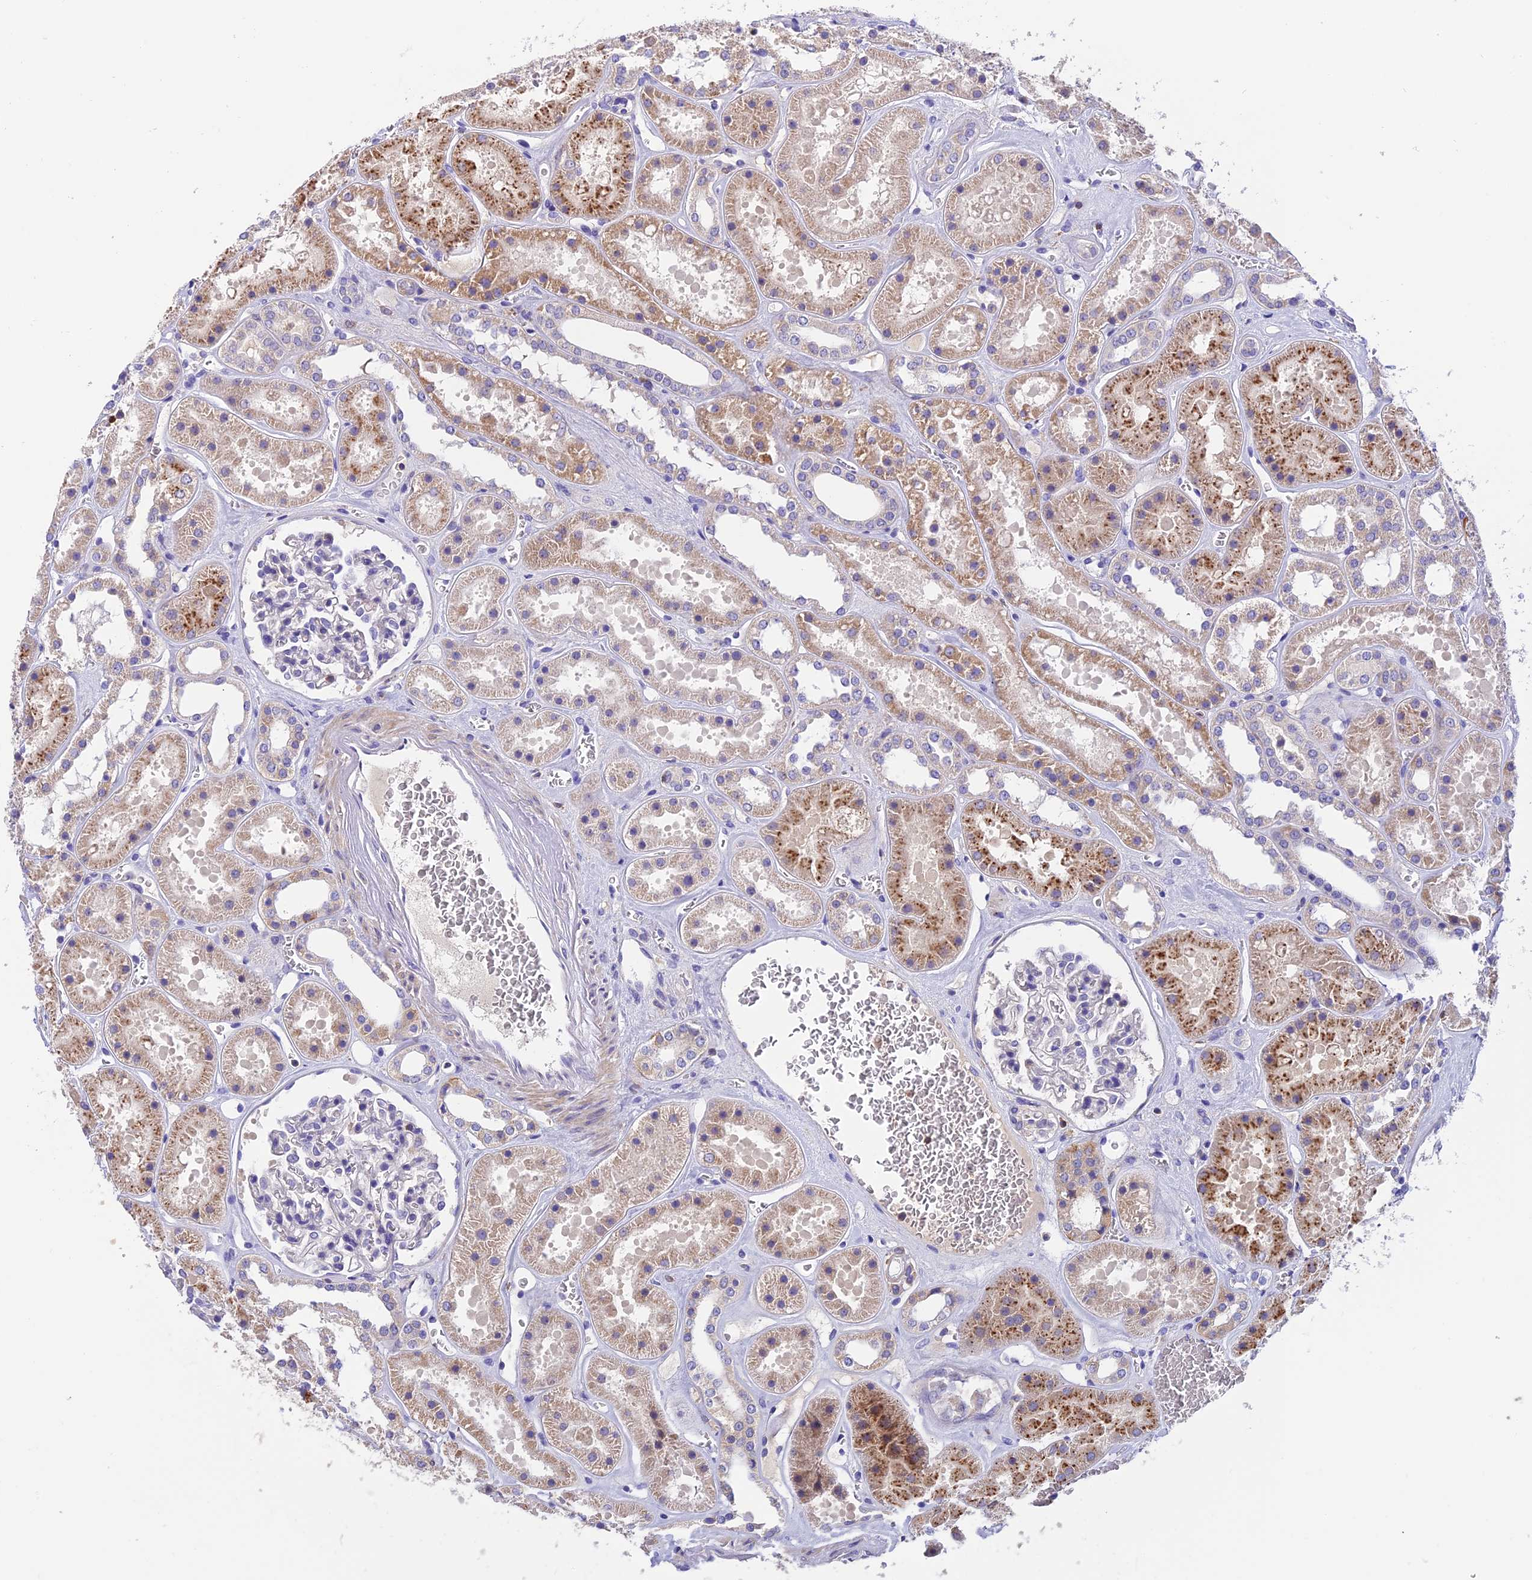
{"staining": {"intensity": "negative", "quantity": "none", "location": "none"}, "tissue": "kidney", "cell_type": "Cells in glomeruli", "image_type": "normal", "snomed": [{"axis": "morphology", "description": "Normal tissue, NOS"}, {"axis": "topography", "description": "Kidney"}], "caption": "Immunohistochemistry (IHC) photomicrograph of normal human kidney stained for a protein (brown), which reveals no staining in cells in glomeruli. The staining was performed using DAB to visualize the protein expression in brown, while the nuclei were stained in blue with hematoxylin (Magnification: 20x).", "gene": "LPXN", "patient": {"sex": "female", "age": 41}}